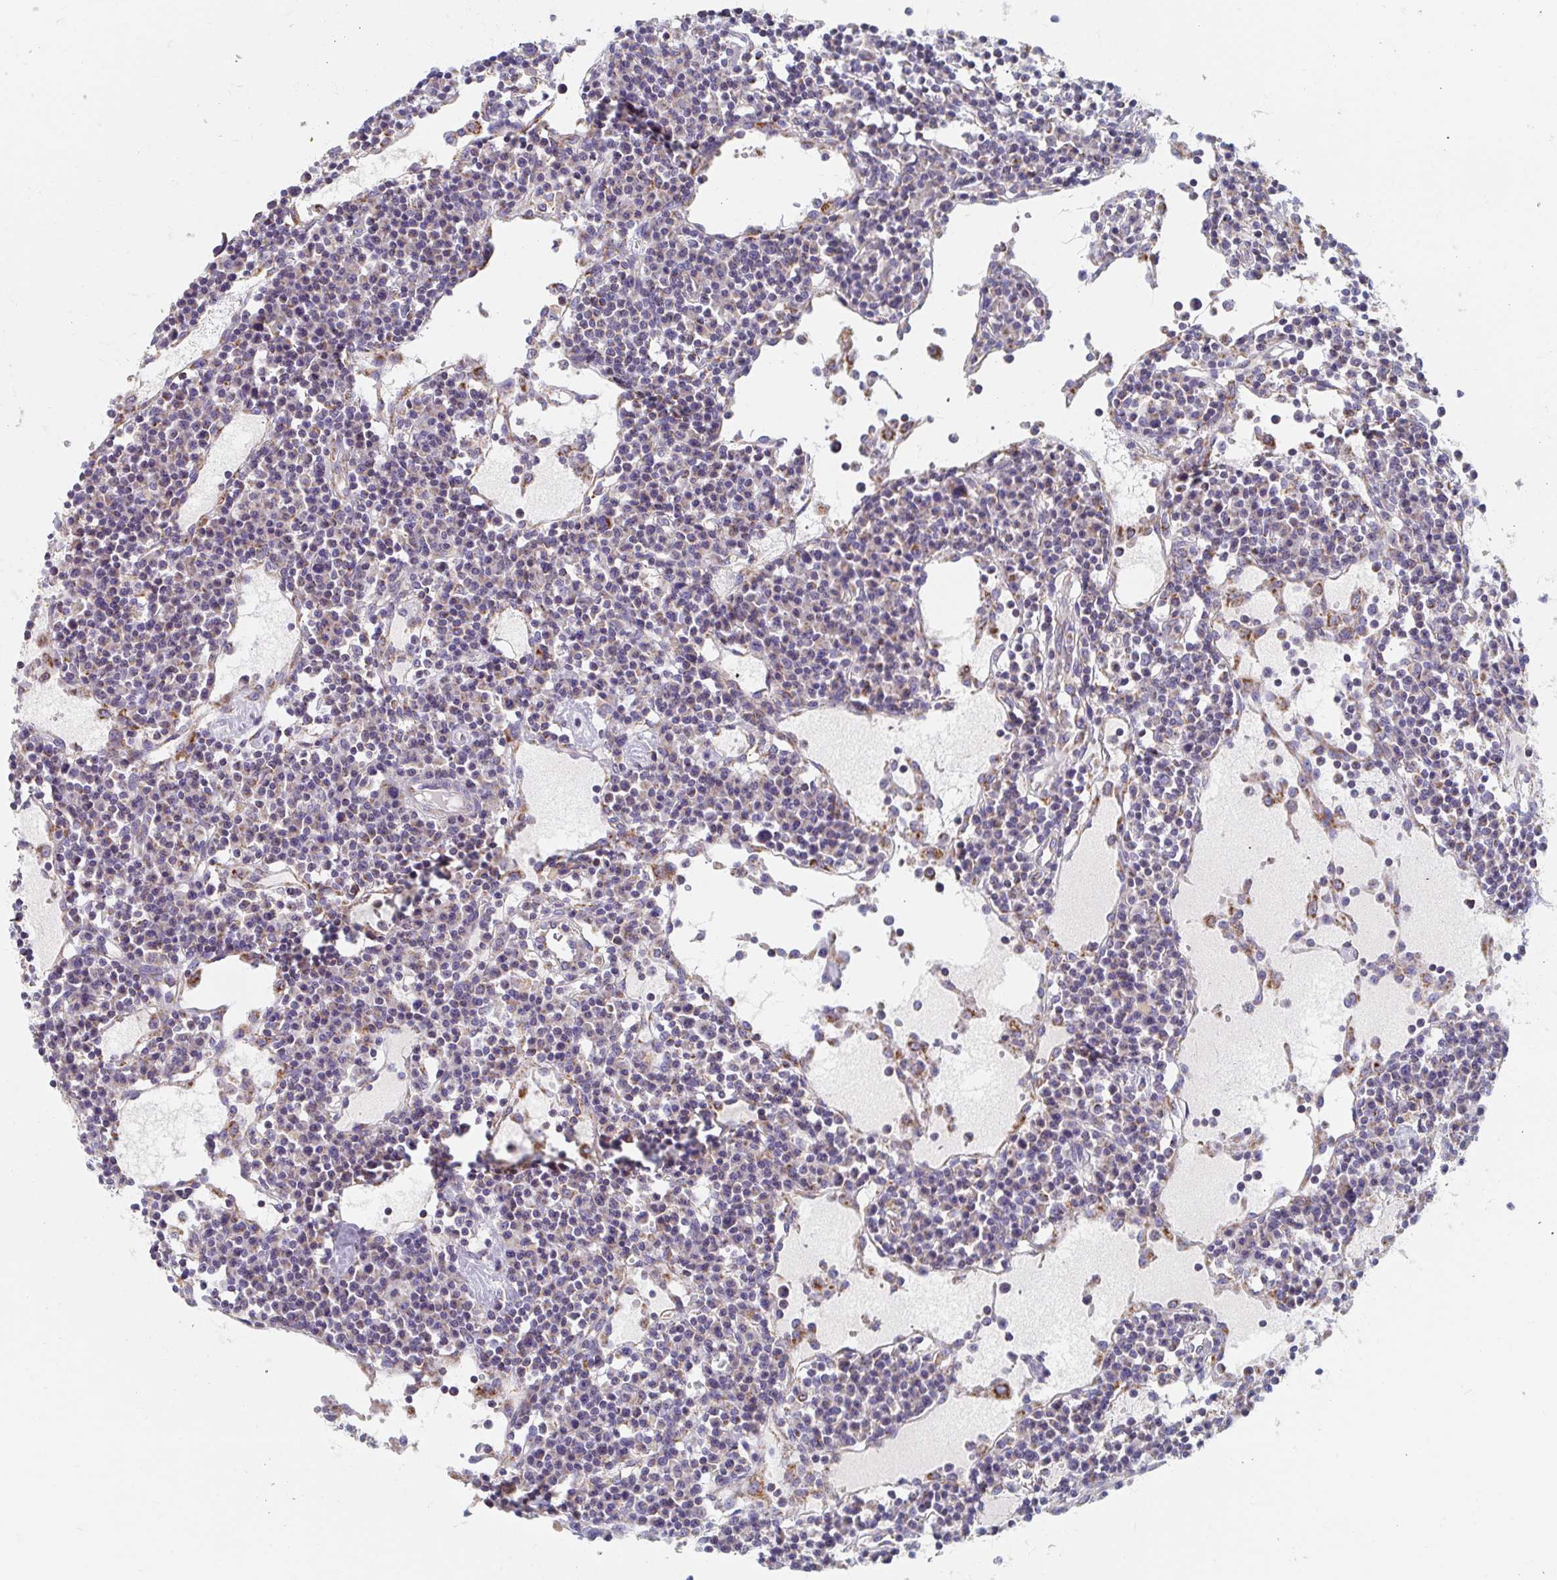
{"staining": {"intensity": "moderate", "quantity": "25%-75%", "location": "cytoplasmic/membranous"}, "tissue": "lymph node", "cell_type": "Germinal center cells", "image_type": "normal", "snomed": [{"axis": "morphology", "description": "Normal tissue, NOS"}, {"axis": "topography", "description": "Lymph node"}], "caption": "Immunohistochemical staining of unremarkable lymph node shows moderate cytoplasmic/membranous protein staining in about 25%-75% of germinal center cells.", "gene": "MAVS", "patient": {"sex": "female", "age": 78}}